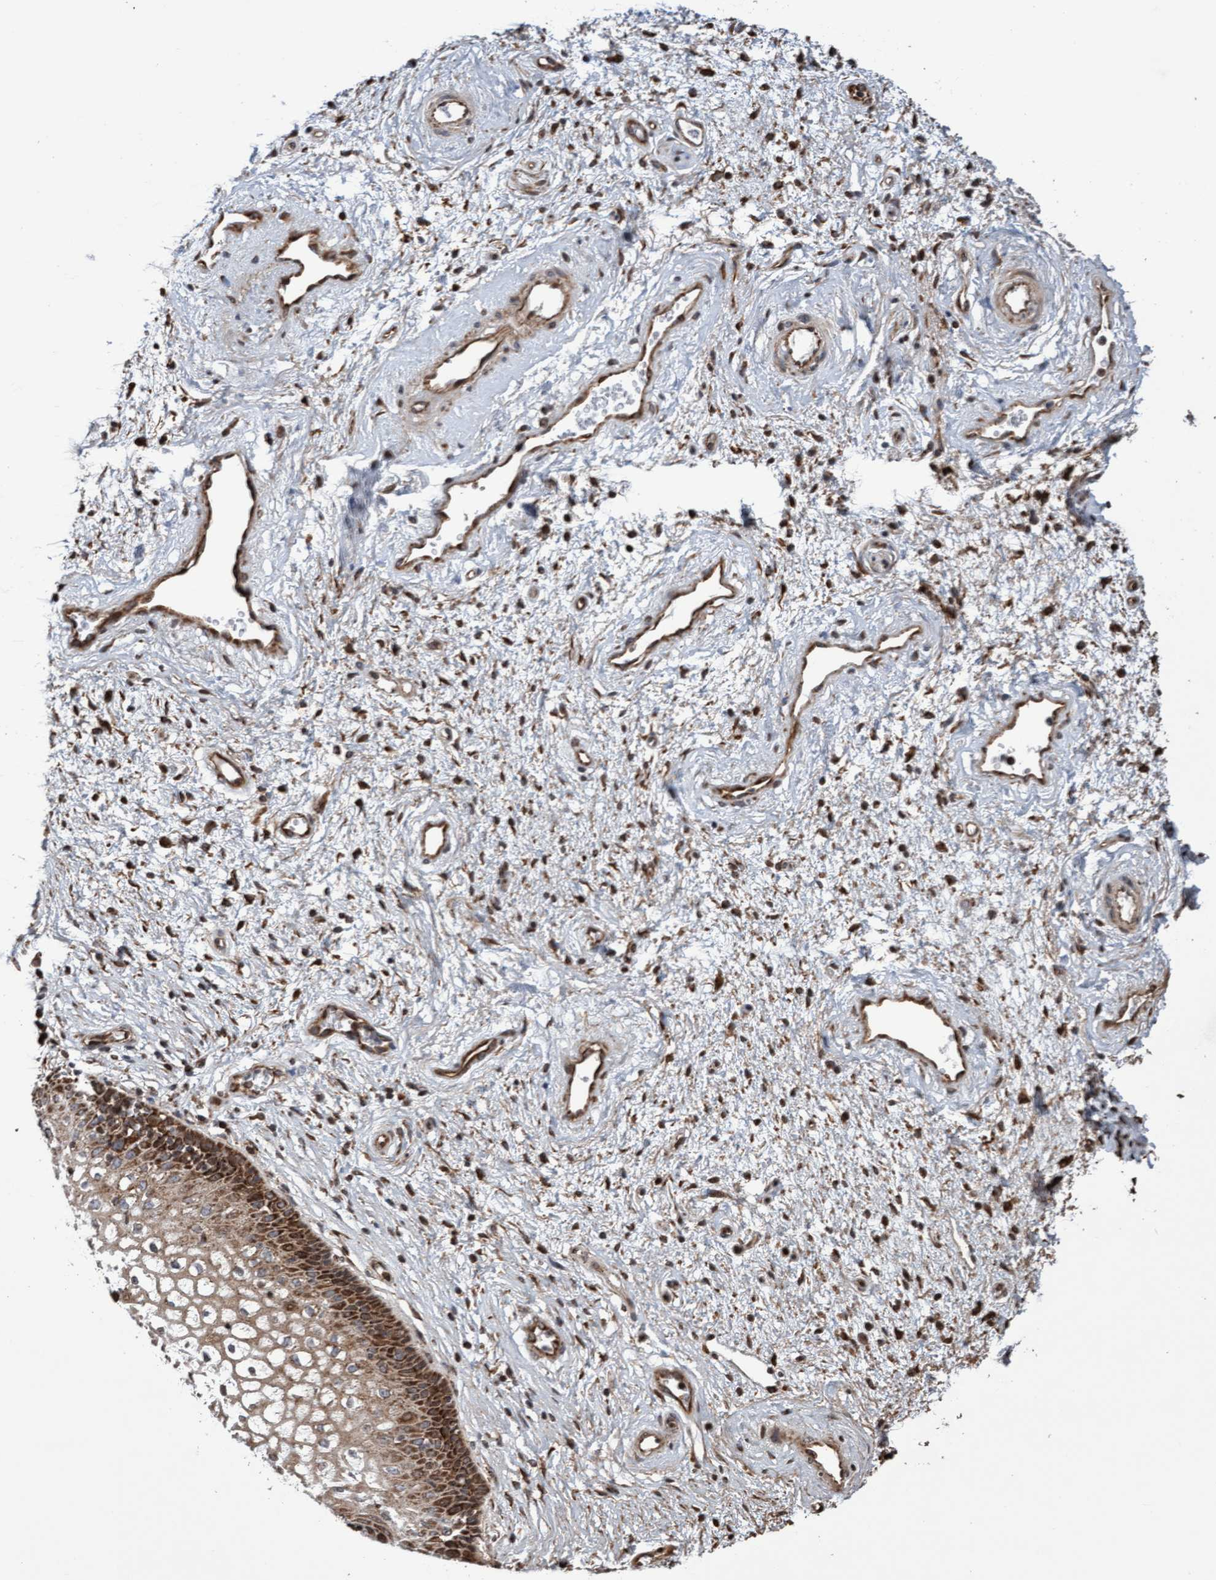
{"staining": {"intensity": "moderate", "quantity": ">75%", "location": "cytoplasmic/membranous"}, "tissue": "vagina", "cell_type": "Squamous epithelial cells", "image_type": "normal", "snomed": [{"axis": "morphology", "description": "Normal tissue, NOS"}, {"axis": "topography", "description": "Vagina"}], "caption": "Unremarkable vagina was stained to show a protein in brown. There is medium levels of moderate cytoplasmic/membranous positivity in approximately >75% of squamous epithelial cells. (IHC, brightfield microscopy, high magnification).", "gene": "PECR", "patient": {"sex": "female", "age": 34}}